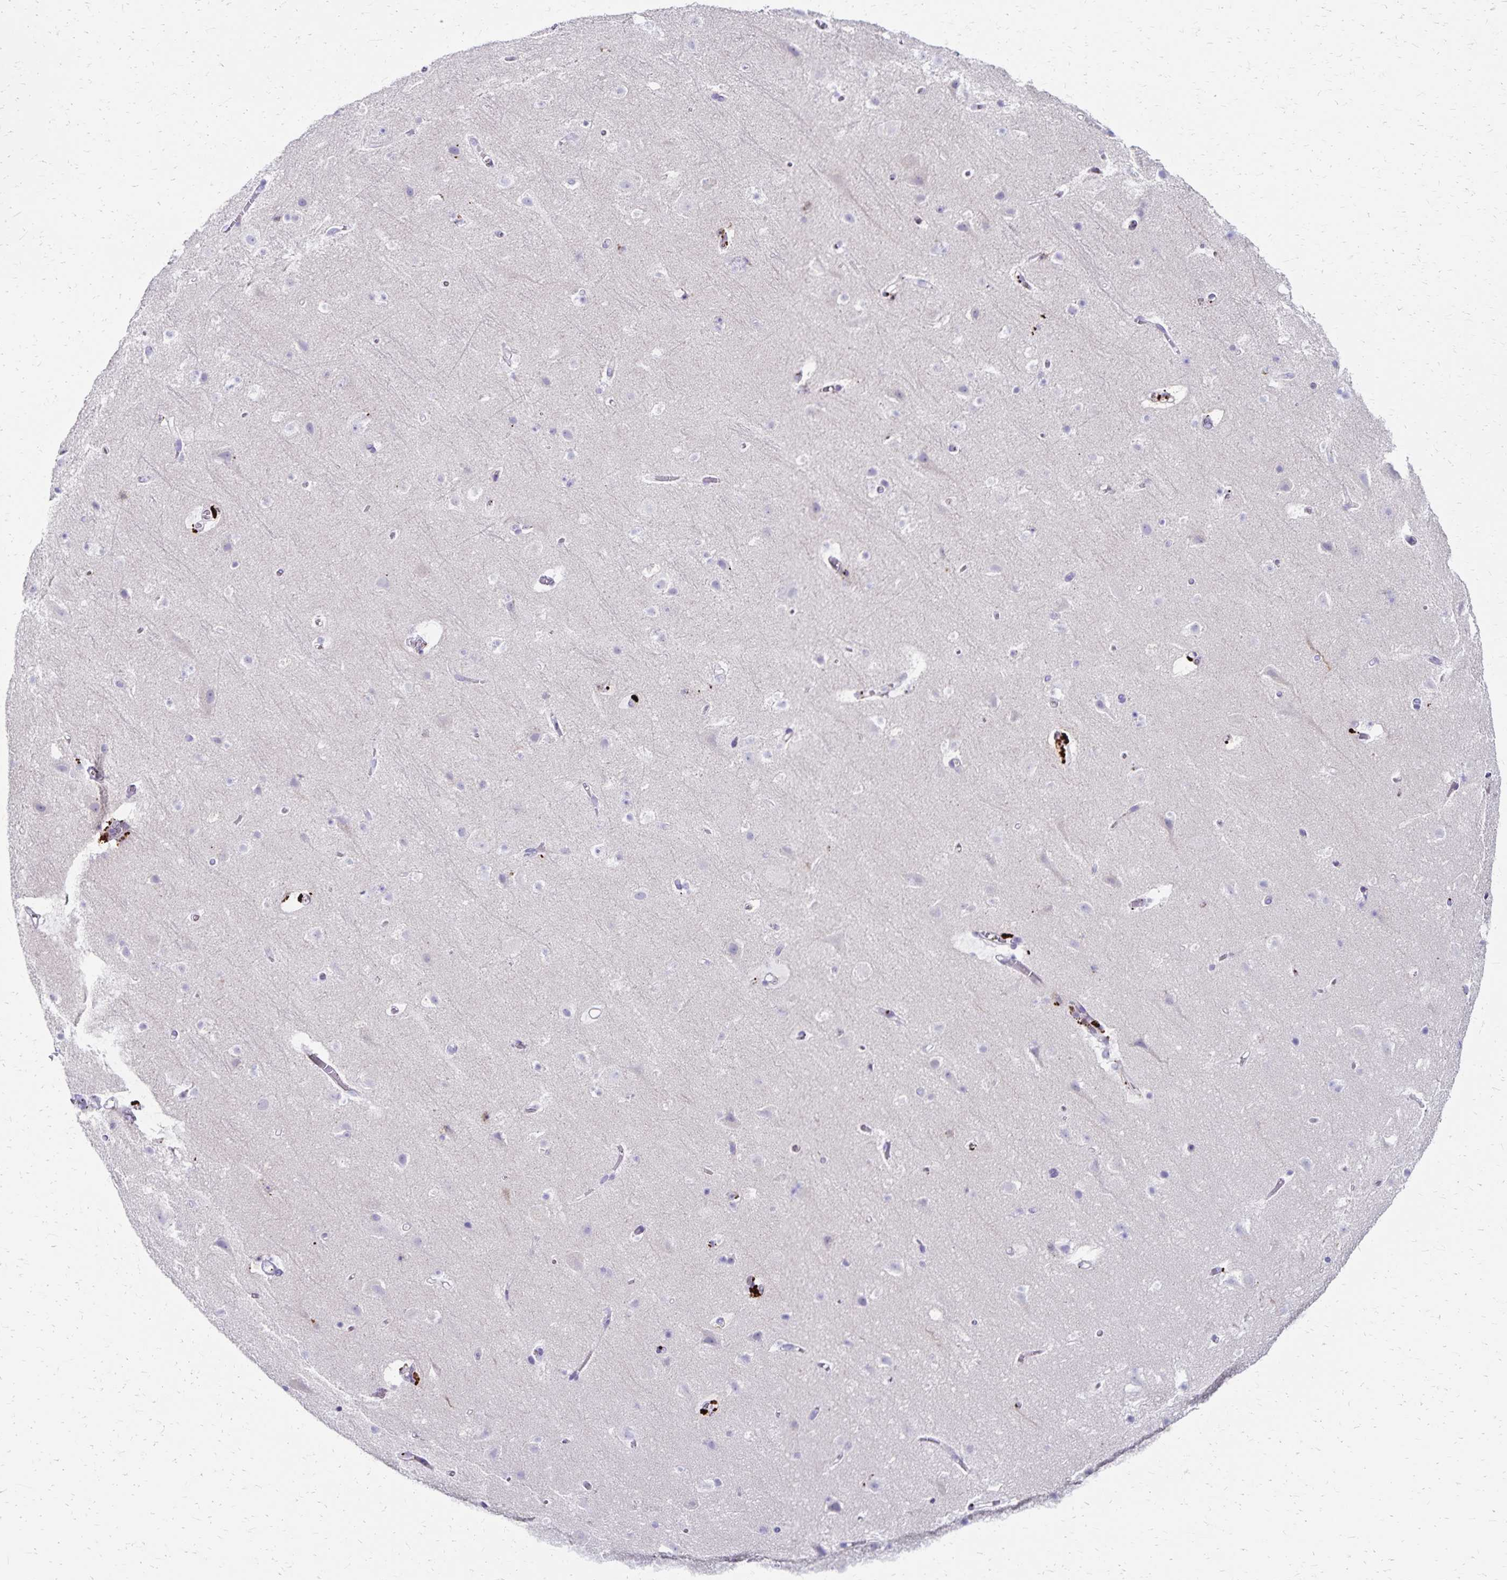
{"staining": {"intensity": "negative", "quantity": "none", "location": "none"}, "tissue": "cerebral cortex", "cell_type": "Endothelial cells", "image_type": "normal", "snomed": [{"axis": "morphology", "description": "Normal tissue, NOS"}, {"axis": "topography", "description": "Cerebral cortex"}], "caption": "Image shows no significant protein positivity in endothelial cells of benign cerebral cortex. Brightfield microscopy of IHC stained with DAB (3,3'-diaminobenzidine) (brown) and hematoxylin (blue), captured at high magnification.", "gene": "NECAP1", "patient": {"sex": "female", "age": 42}}